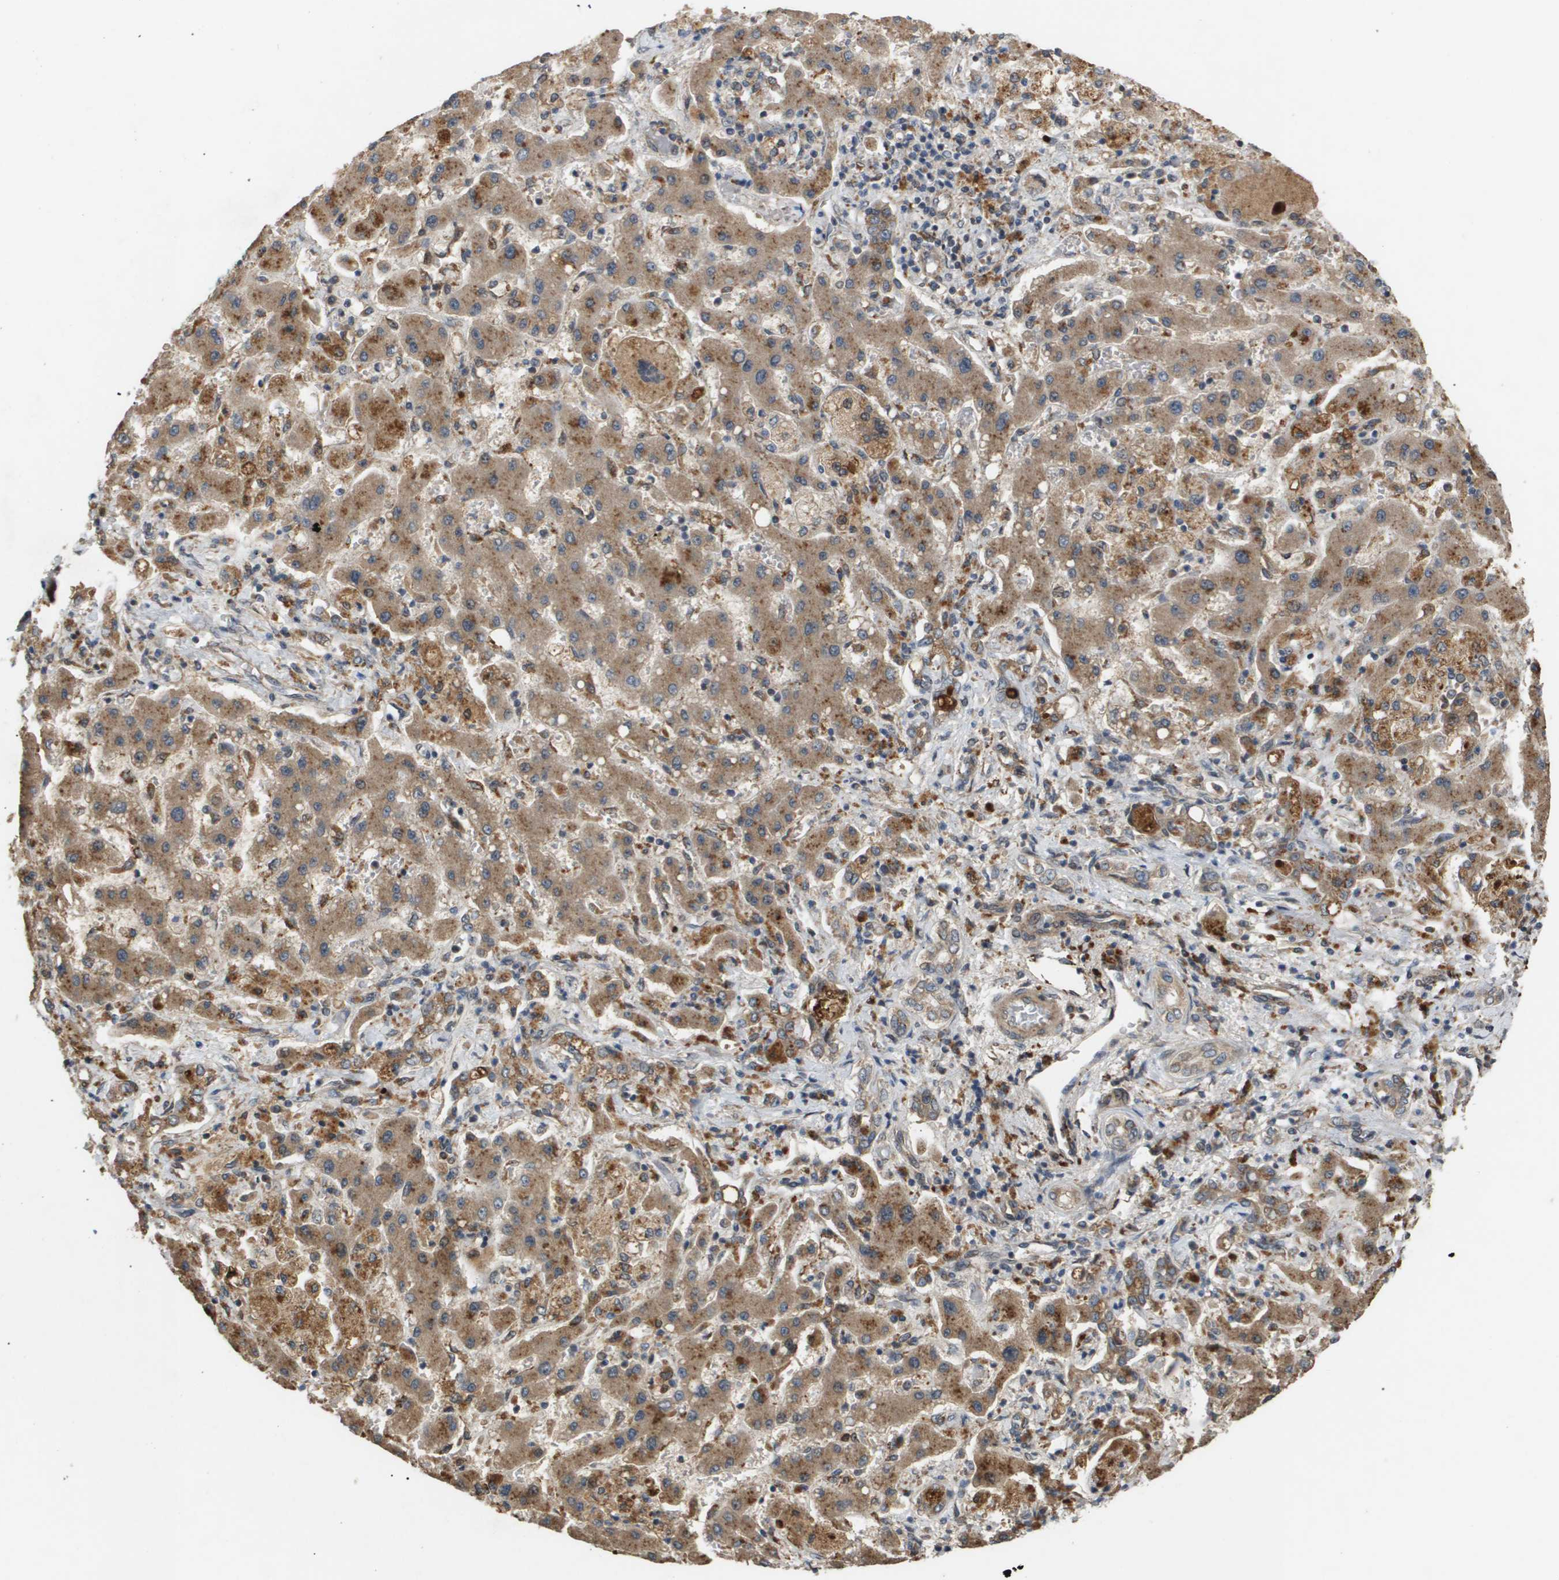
{"staining": {"intensity": "weak", "quantity": ">75%", "location": "cytoplasmic/membranous"}, "tissue": "liver cancer", "cell_type": "Tumor cells", "image_type": "cancer", "snomed": [{"axis": "morphology", "description": "Cholangiocarcinoma"}, {"axis": "topography", "description": "Liver"}], "caption": "Immunohistochemical staining of liver cancer exhibits weak cytoplasmic/membranous protein expression in about >75% of tumor cells.", "gene": "PDGFB", "patient": {"sex": "male", "age": 50}}